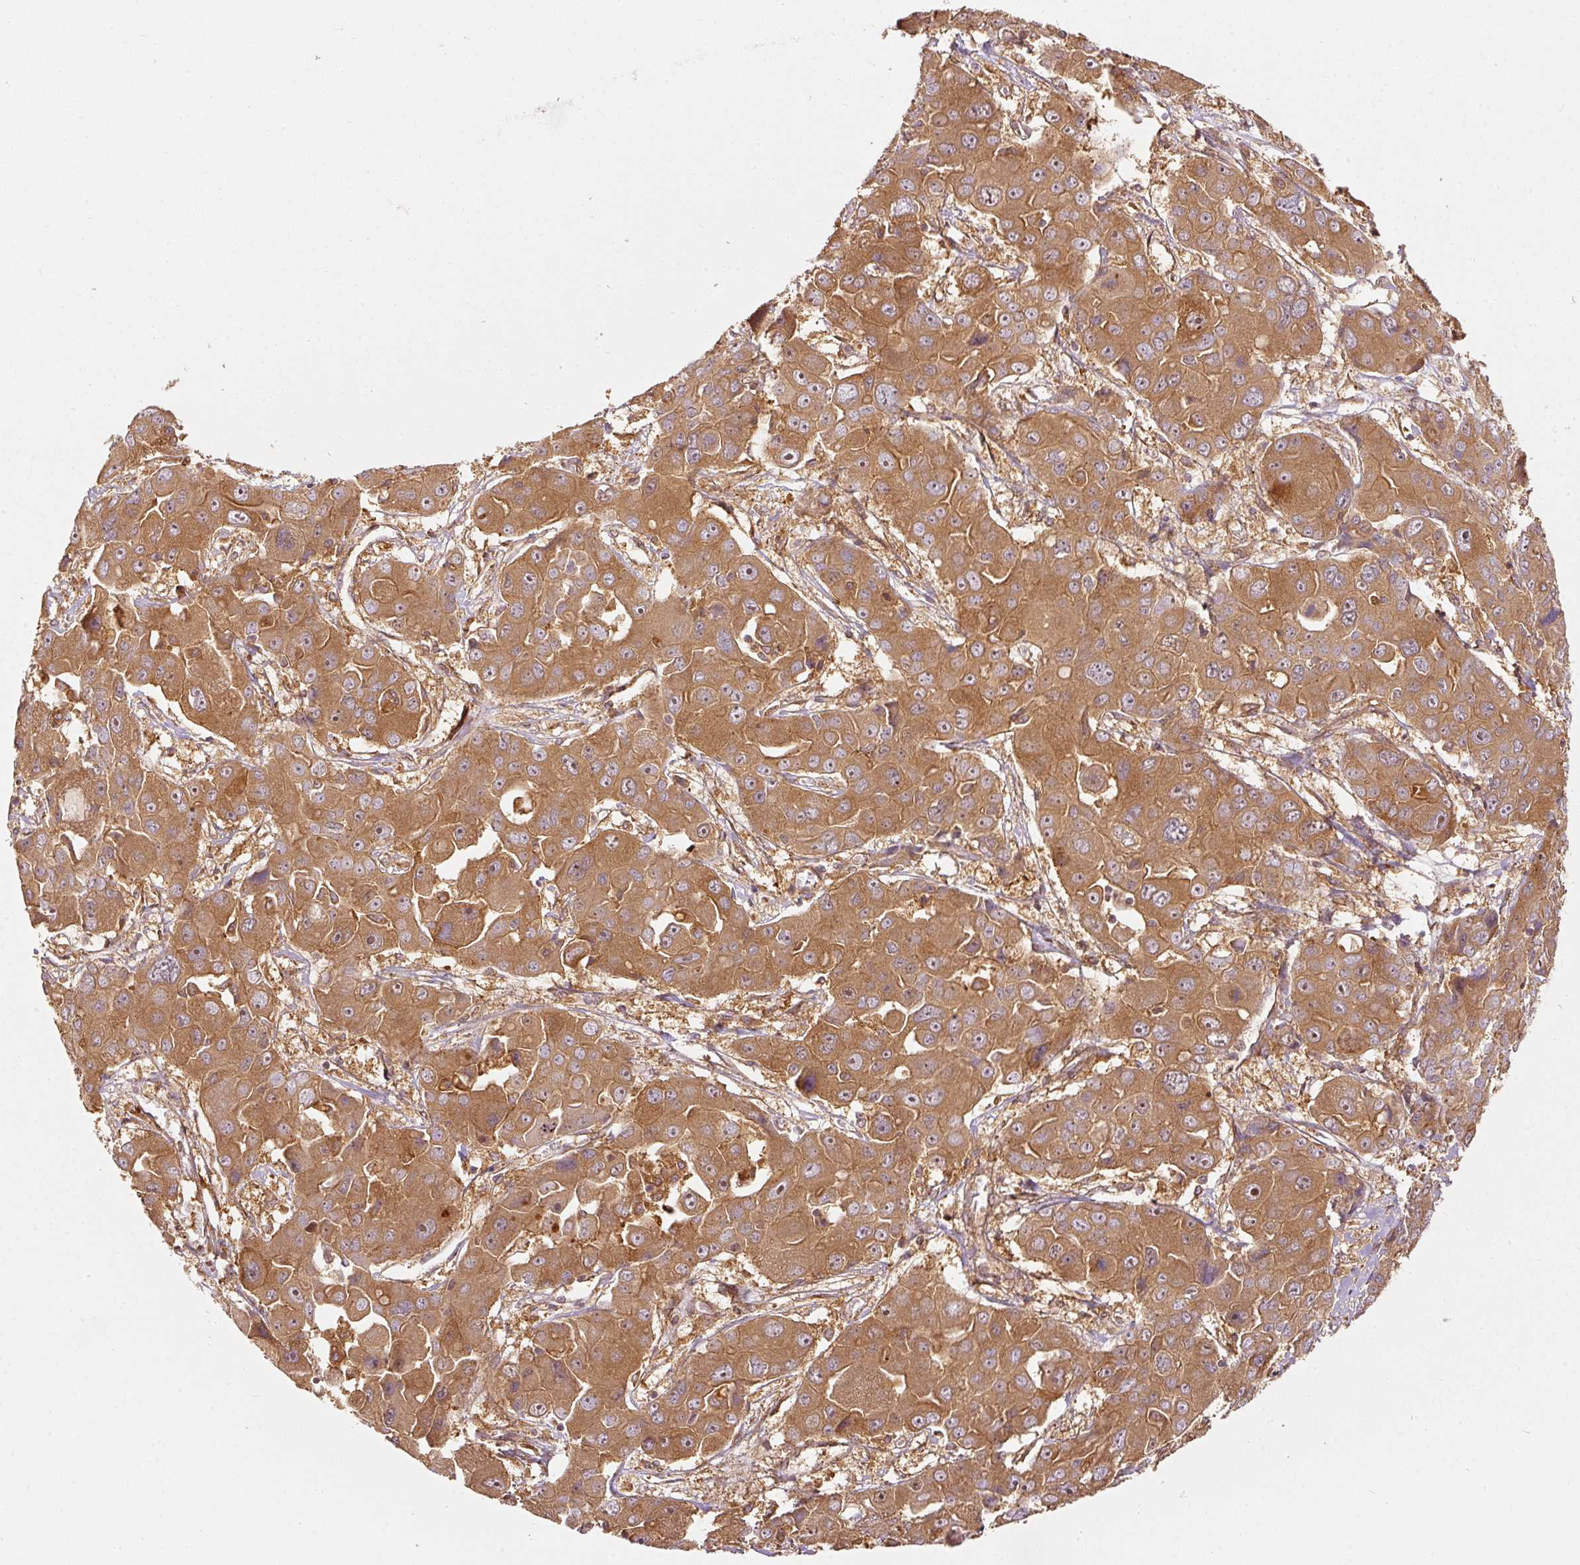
{"staining": {"intensity": "strong", "quantity": ">75%", "location": "cytoplasmic/membranous,nuclear"}, "tissue": "liver cancer", "cell_type": "Tumor cells", "image_type": "cancer", "snomed": [{"axis": "morphology", "description": "Cholangiocarcinoma"}, {"axis": "topography", "description": "Liver"}], "caption": "Liver cancer stained with a brown dye reveals strong cytoplasmic/membranous and nuclear positive expression in about >75% of tumor cells.", "gene": "EIF3B", "patient": {"sex": "male", "age": 67}}